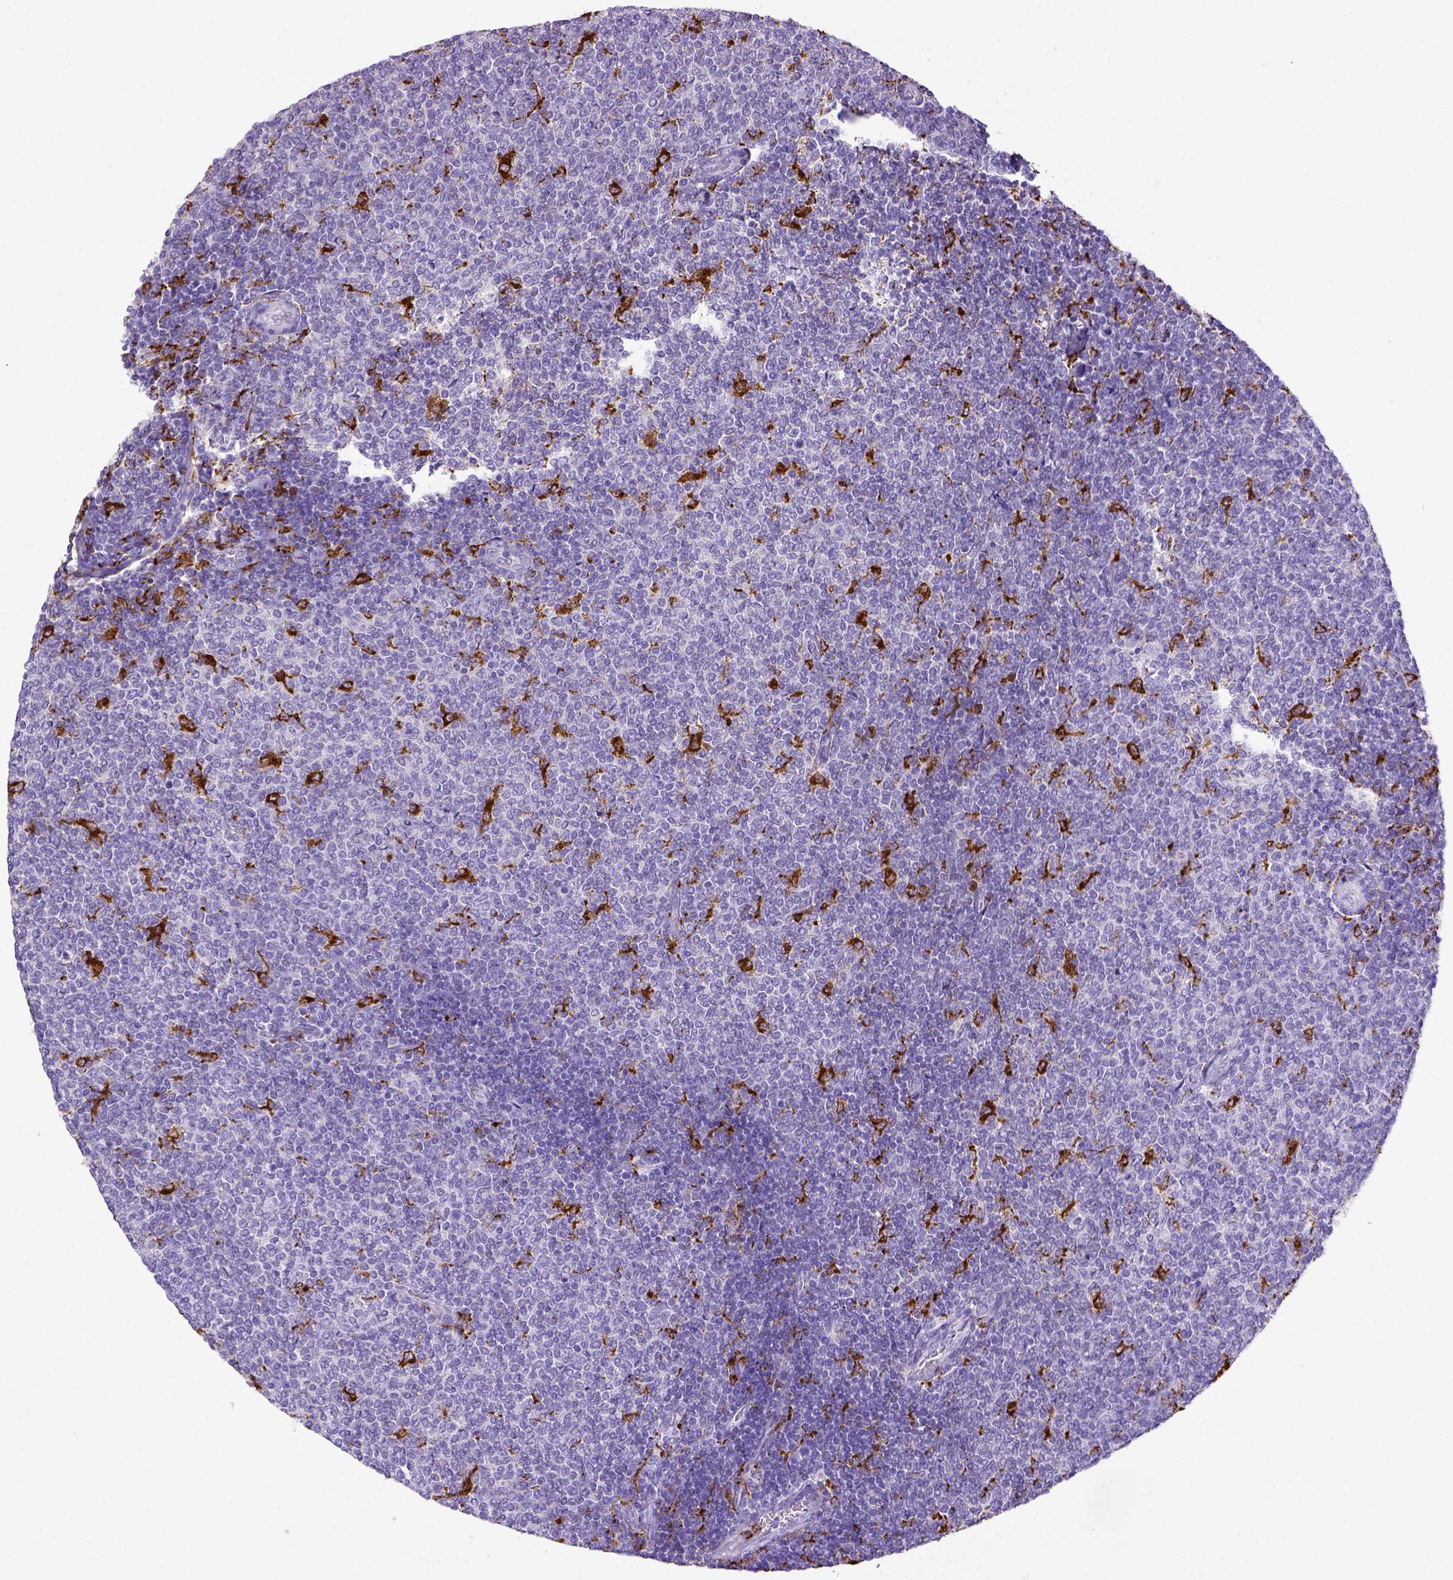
{"staining": {"intensity": "negative", "quantity": "none", "location": "none"}, "tissue": "lymphoma", "cell_type": "Tumor cells", "image_type": "cancer", "snomed": [{"axis": "morphology", "description": "Malignant lymphoma, non-Hodgkin's type, Low grade"}, {"axis": "topography", "description": "Lymph node"}], "caption": "Low-grade malignant lymphoma, non-Hodgkin's type stained for a protein using immunohistochemistry (IHC) displays no positivity tumor cells.", "gene": "CD68", "patient": {"sex": "male", "age": 52}}